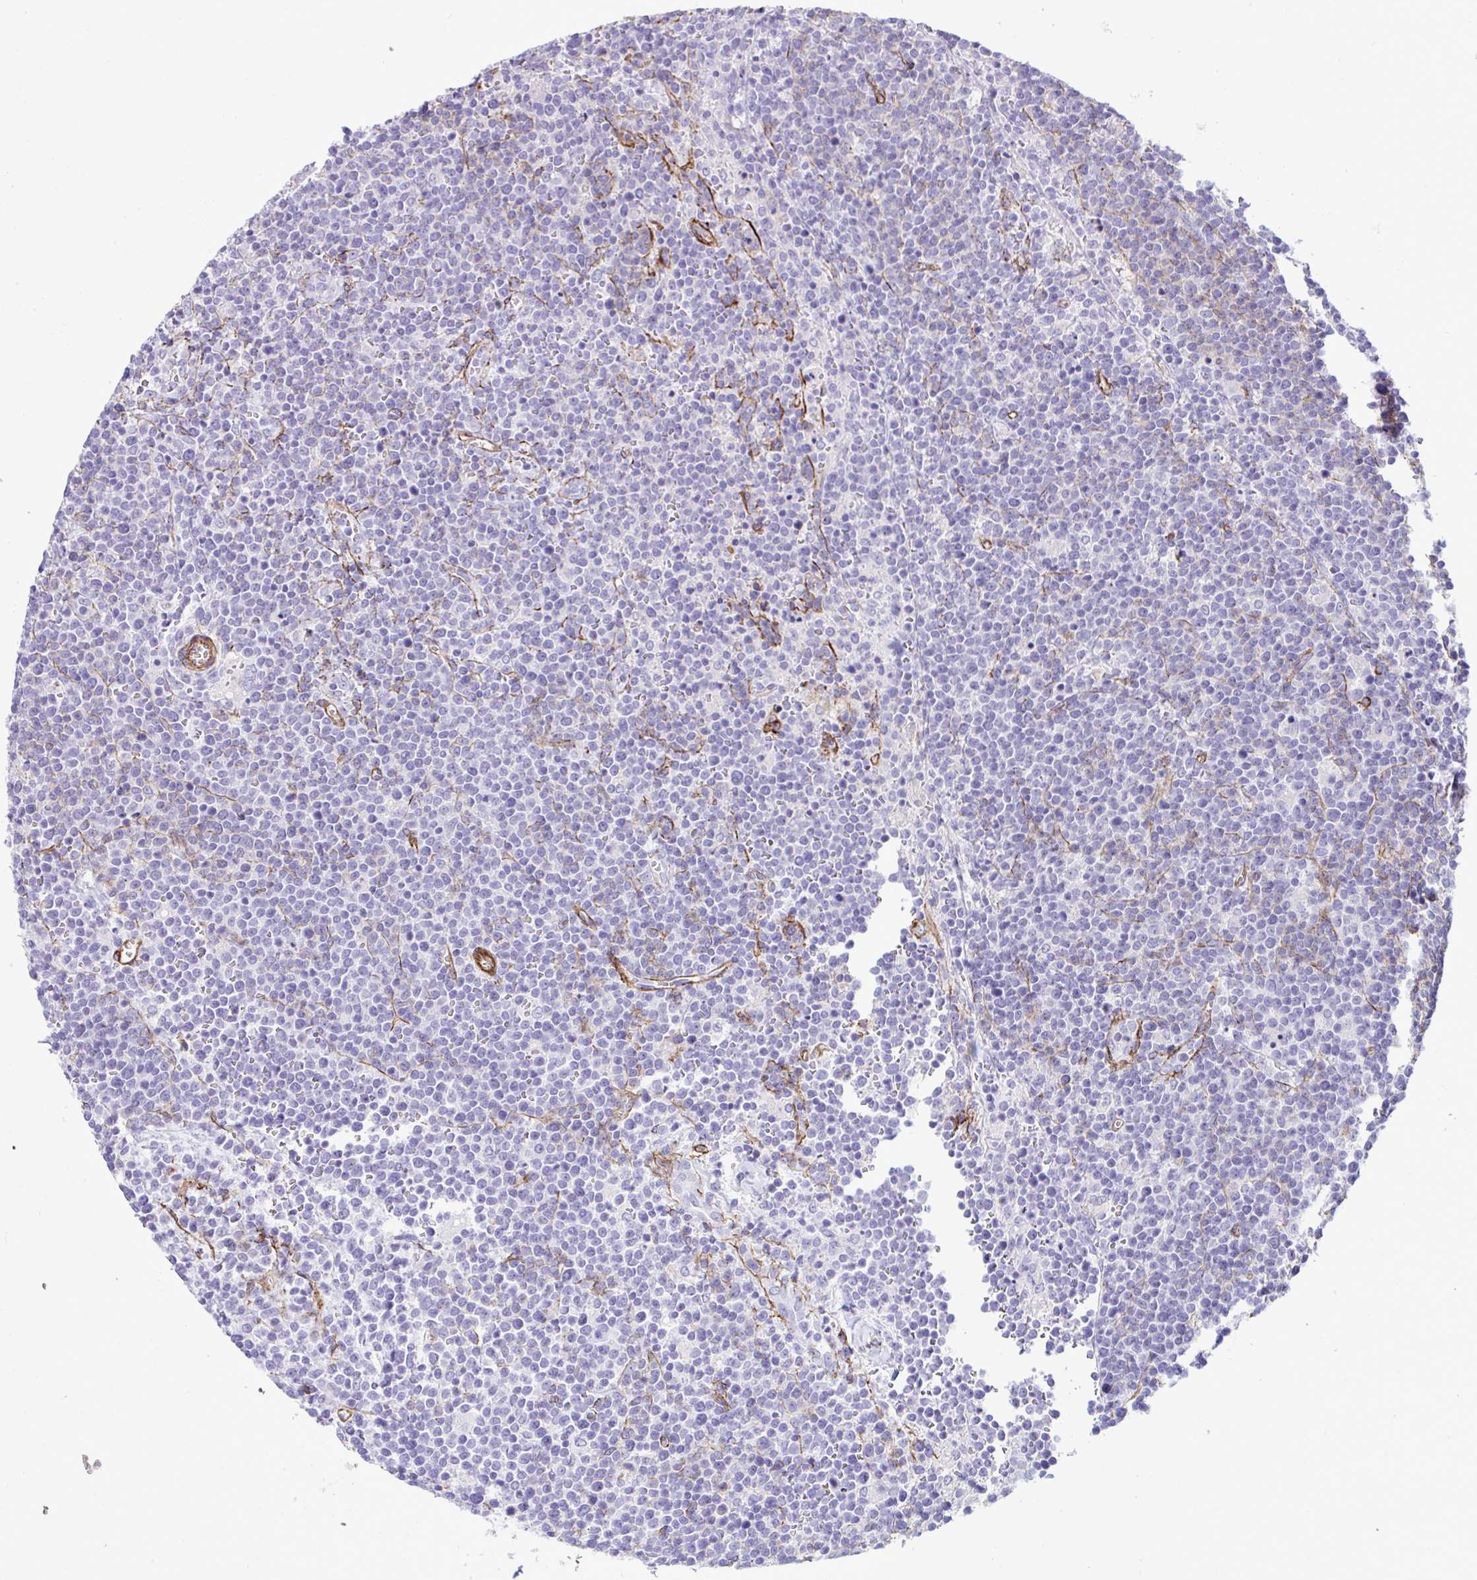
{"staining": {"intensity": "negative", "quantity": "none", "location": "none"}, "tissue": "lymphoma", "cell_type": "Tumor cells", "image_type": "cancer", "snomed": [{"axis": "morphology", "description": "Malignant lymphoma, non-Hodgkin's type, High grade"}, {"axis": "topography", "description": "Lymph node"}], "caption": "This image is of malignant lymphoma, non-Hodgkin's type (high-grade) stained with immunohistochemistry to label a protein in brown with the nuclei are counter-stained blue. There is no positivity in tumor cells. The staining was performed using DAB (3,3'-diaminobenzidine) to visualize the protein expression in brown, while the nuclei were stained in blue with hematoxylin (Magnification: 20x).", "gene": "SYNPO2L", "patient": {"sex": "male", "age": 61}}